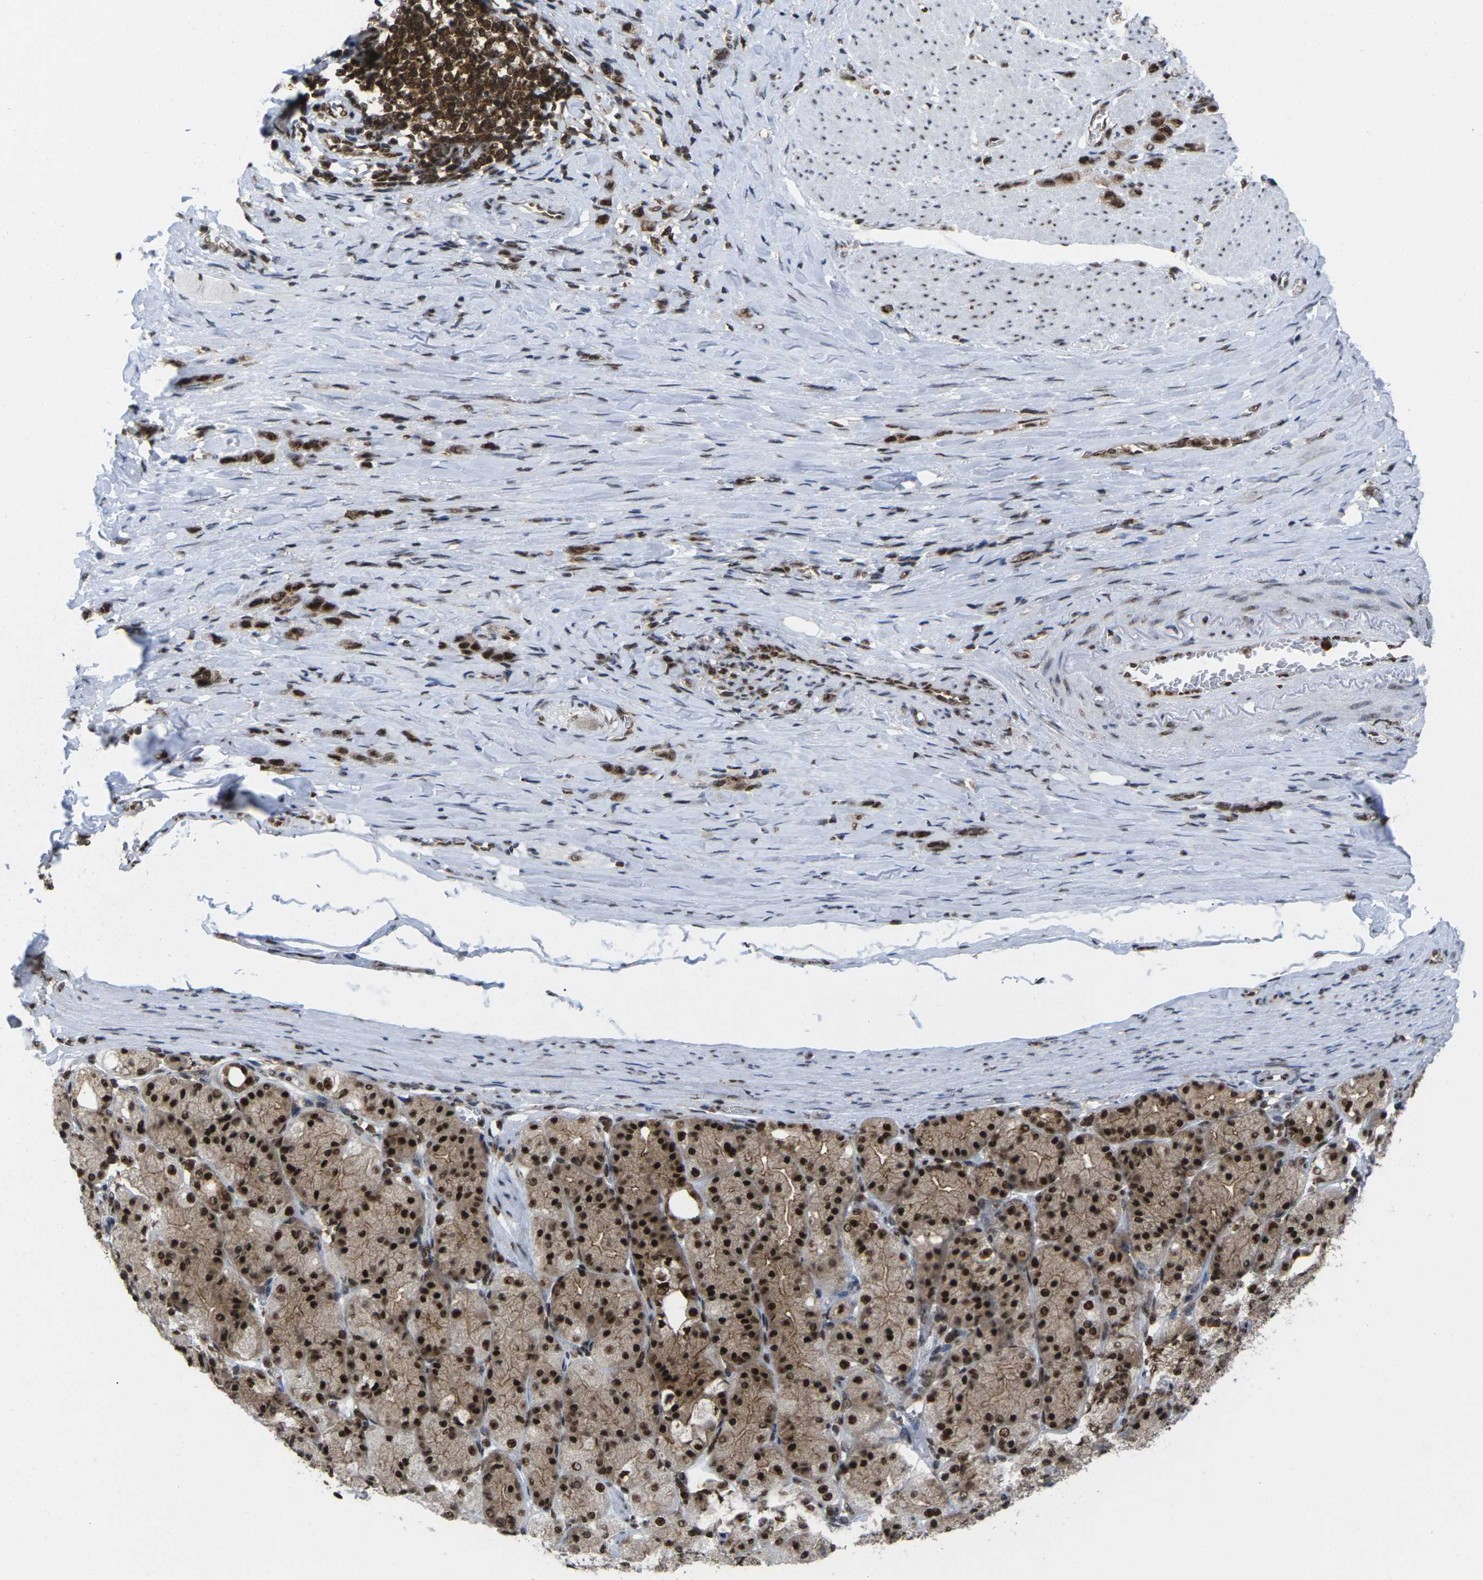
{"staining": {"intensity": "strong", "quantity": ">75%", "location": "cytoplasmic/membranous,nuclear"}, "tissue": "stomach cancer", "cell_type": "Tumor cells", "image_type": "cancer", "snomed": [{"axis": "morphology", "description": "Normal tissue, NOS"}, {"axis": "morphology", "description": "Adenocarcinoma, NOS"}, {"axis": "morphology", "description": "Adenocarcinoma, High grade"}, {"axis": "topography", "description": "Stomach, upper"}, {"axis": "topography", "description": "Stomach"}], "caption": "Tumor cells display high levels of strong cytoplasmic/membranous and nuclear staining in about >75% of cells in human stomach cancer. The protein is stained brown, and the nuclei are stained in blue (DAB IHC with brightfield microscopy, high magnification).", "gene": "MAGOH", "patient": {"sex": "female", "age": 65}}